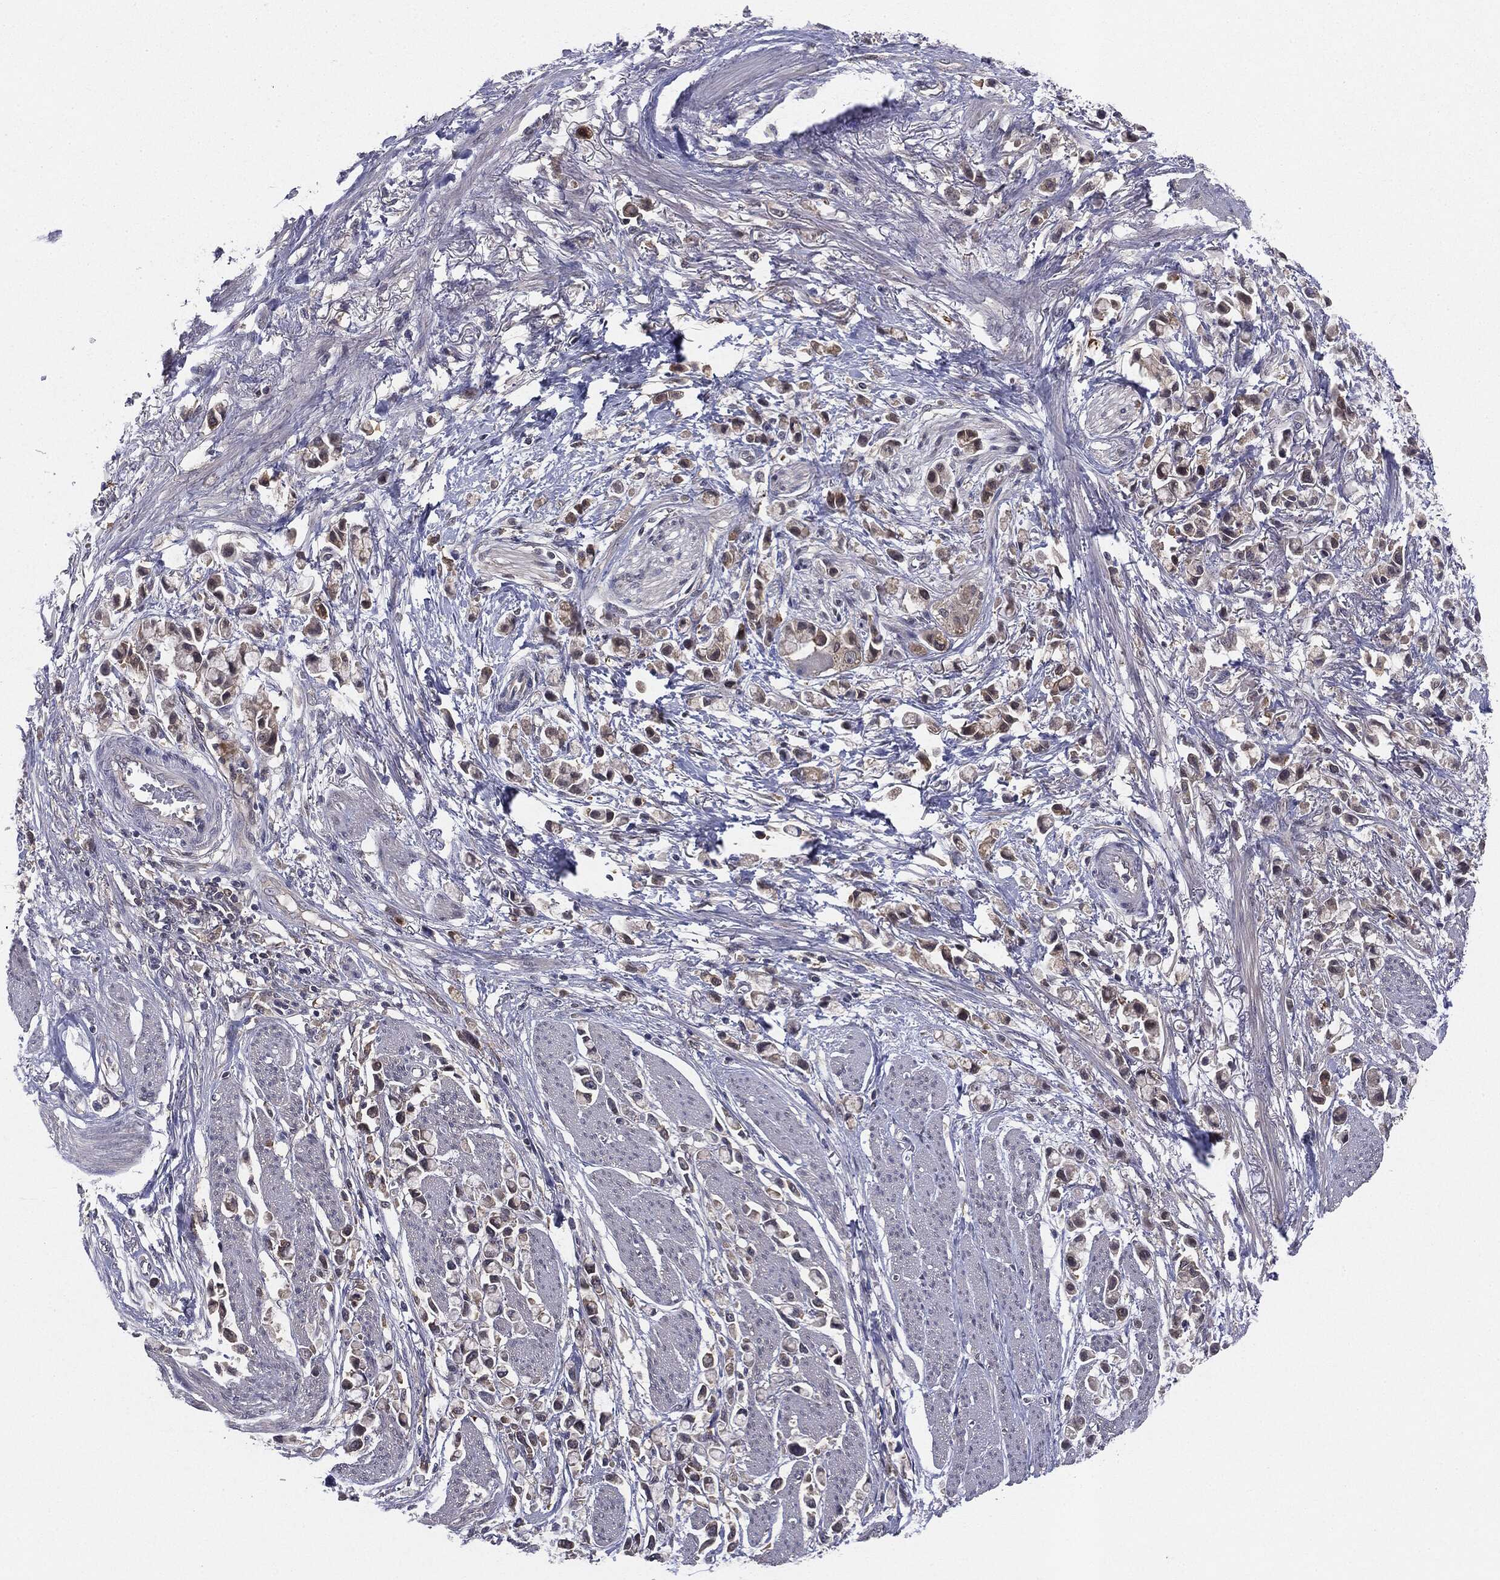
{"staining": {"intensity": "negative", "quantity": "none", "location": "none"}, "tissue": "stomach cancer", "cell_type": "Tumor cells", "image_type": "cancer", "snomed": [{"axis": "morphology", "description": "Adenocarcinoma, NOS"}, {"axis": "topography", "description": "Stomach"}], "caption": "Stomach cancer (adenocarcinoma) stained for a protein using immunohistochemistry shows no staining tumor cells.", "gene": "KRT7", "patient": {"sex": "female", "age": 81}}